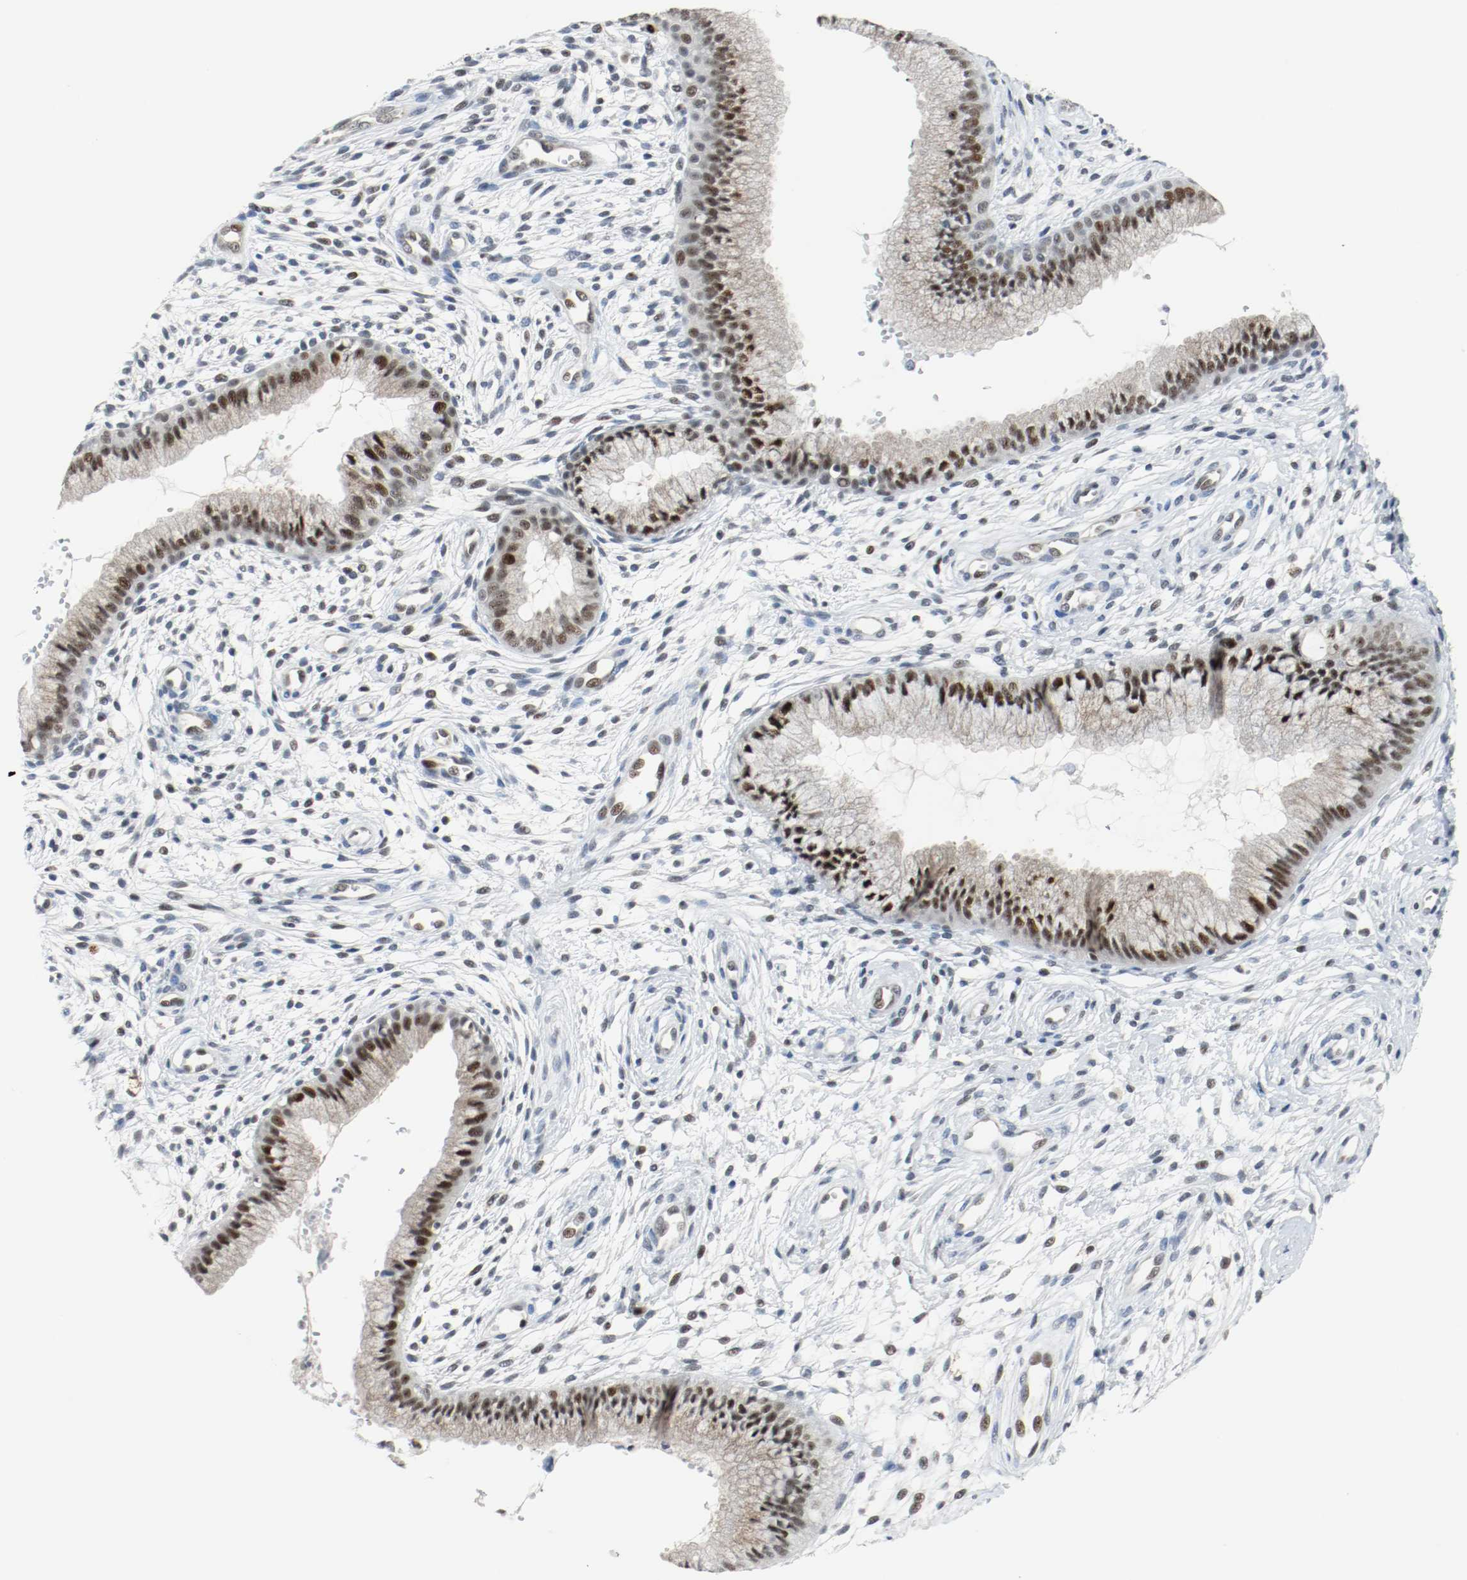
{"staining": {"intensity": "moderate", "quantity": ">75%", "location": "nuclear"}, "tissue": "cervix", "cell_type": "Glandular cells", "image_type": "normal", "snomed": [{"axis": "morphology", "description": "Normal tissue, NOS"}, {"axis": "topography", "description": "Cervix"}], "caption": "Immunohistochemical staining of unremarkable cervix displays medium levels of moderate nuclear staining in approximately >75% of glandular cells.", "gene": "ASH1L", "patient": {"sex": "female", "age": 39}}